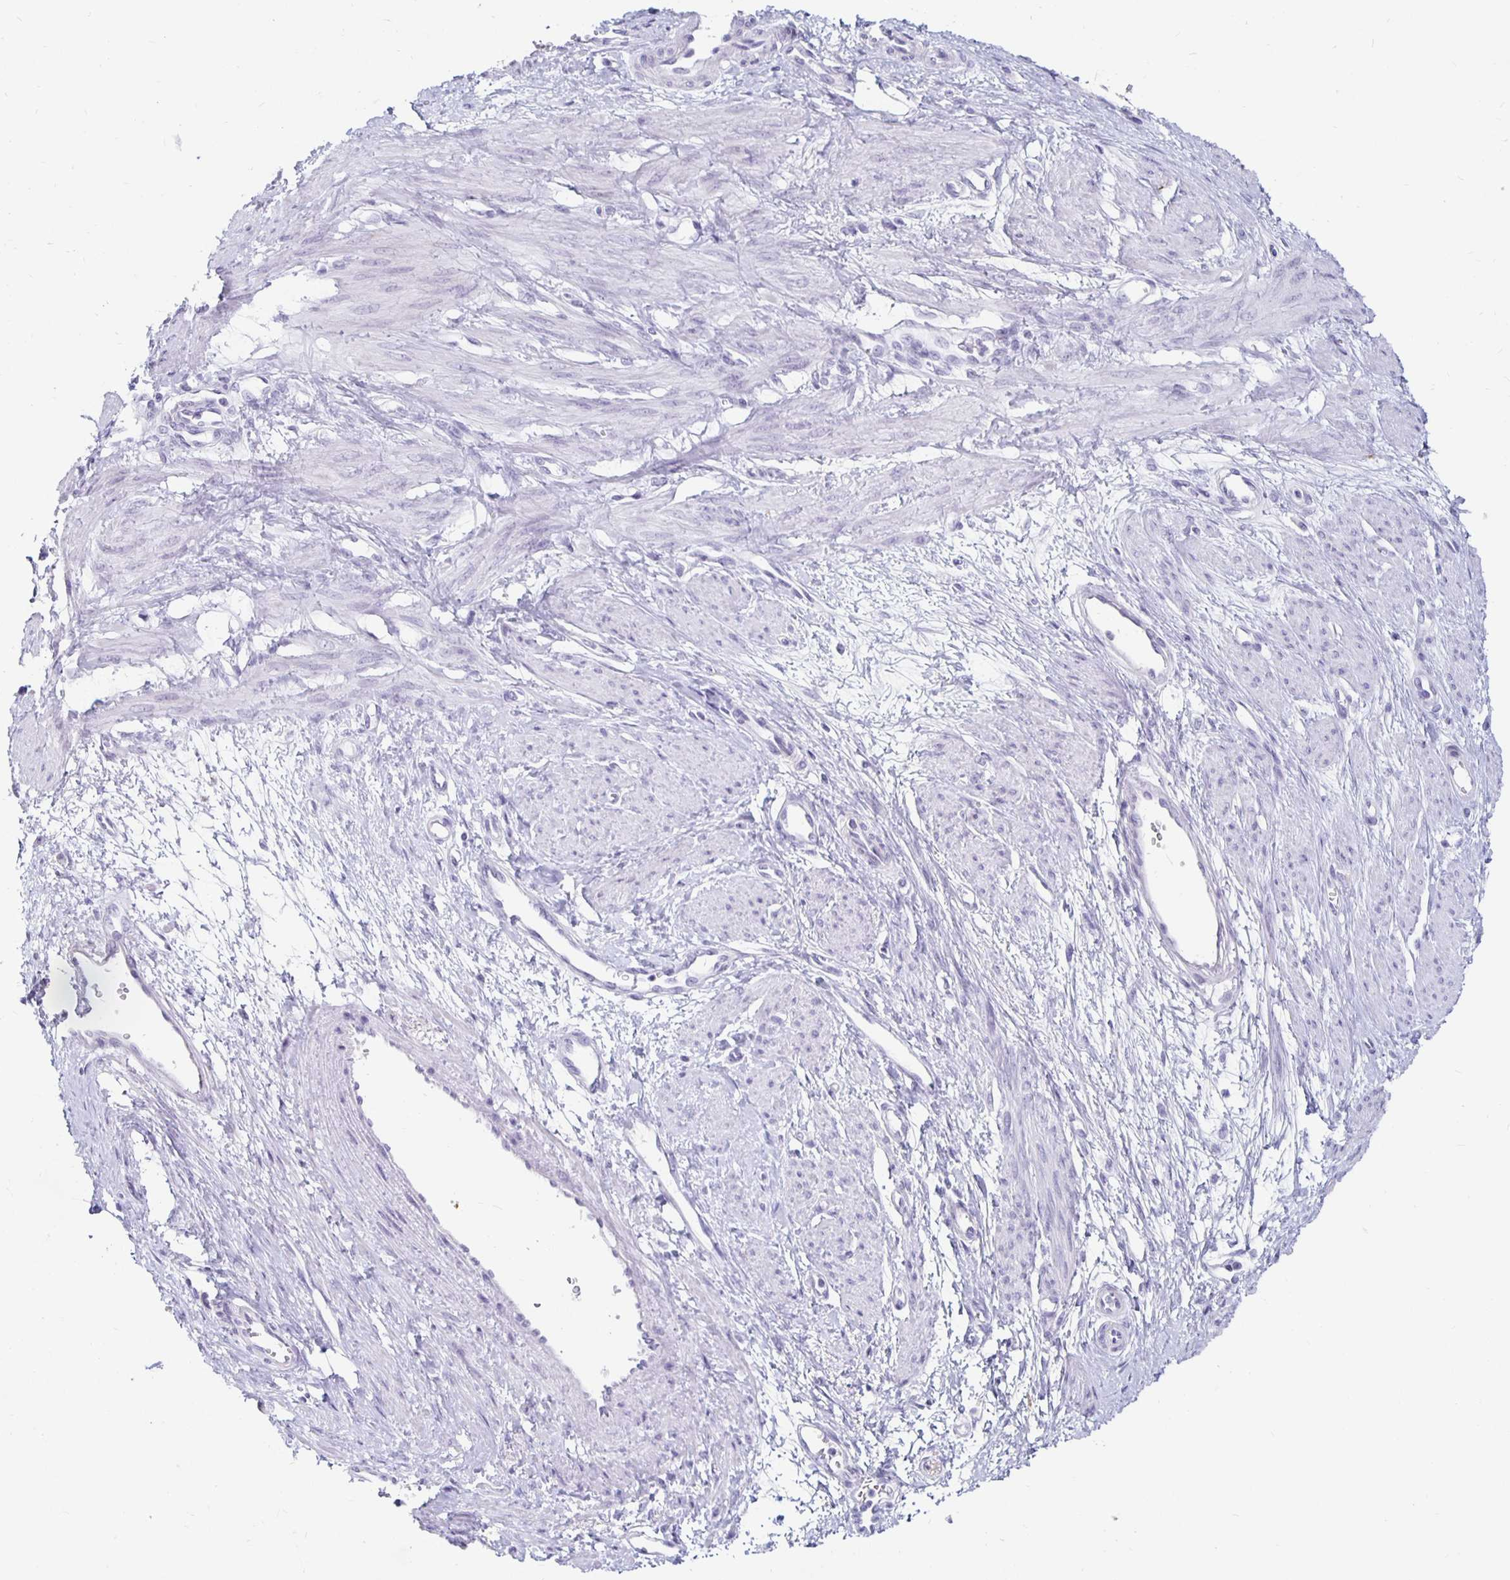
{"staining": {"intensity": "moderate", "quantity": "<25%", "location": "cytoplasmic/membranous"}, "tissue": "smooth muscle", "cell_type": "Smooth muscle cells", "image_type": "normal", "snomed": [{"axis": "morphology", "description": "Normal tissue, NOS"}, {"axis": "topography", "description": "Smooth muscle"}, {"axis": "topography", "description": "Uterus"}], "caption": "IHC staining of benign smooth muscle, which shows low levels of moderate cytoplasmic/membranous positivity in about <25% of smooth muscle cells indicating moderate cytoplasmic/membranous protein staining. The staining was performed using DAB (3,3'-diaminobenzidine) (brown) for protein detection and nuclei were counterstained in hematoxylin (blue).", "gene": "KCNQ2", "patient": {"sex": "female", "age": 39}}